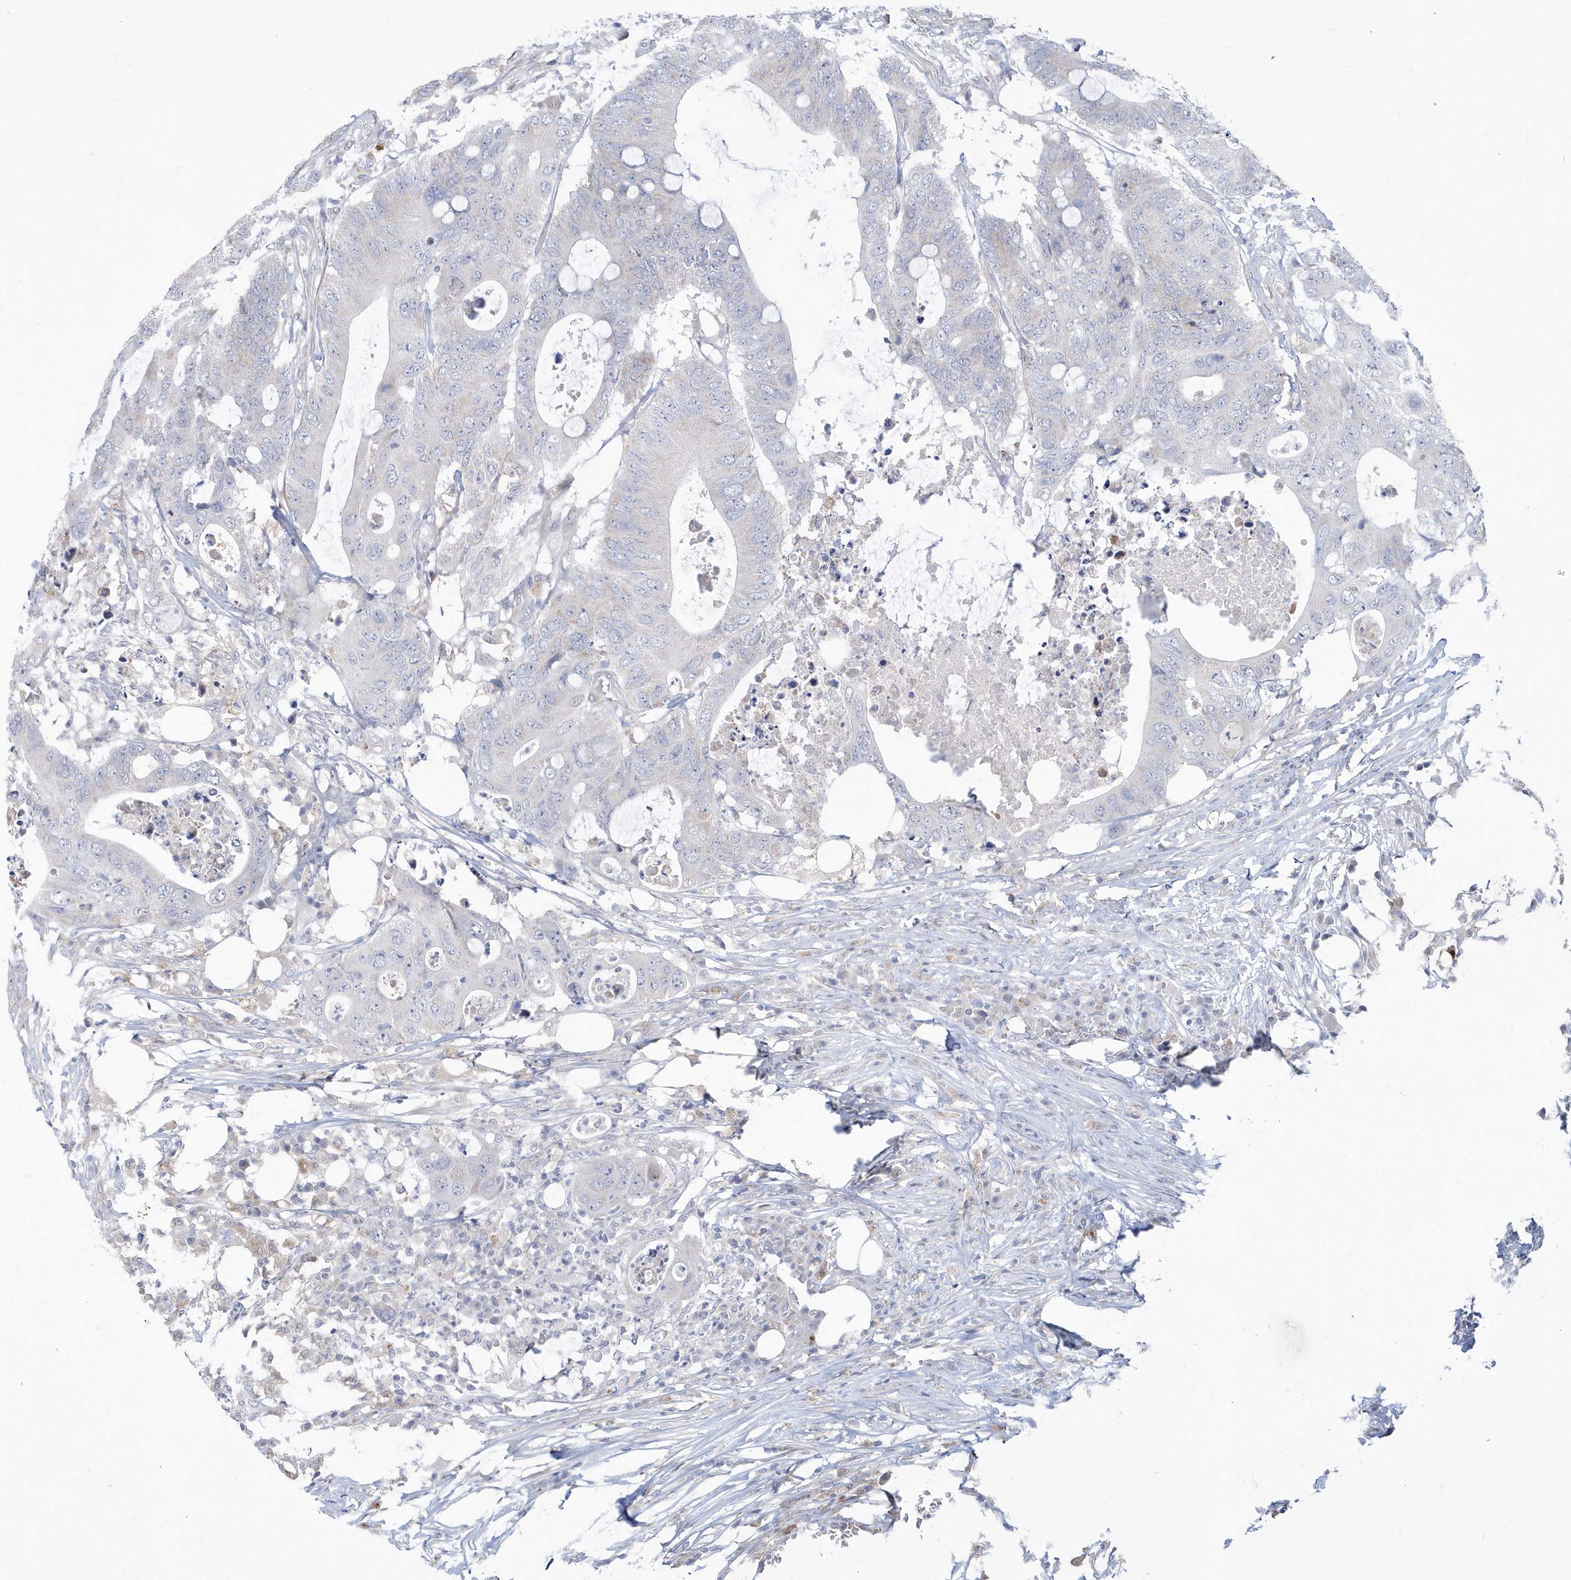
{"staining": {"intensity": "negative", "quantity": "none", "location": "none"}, "tissue": "colorectal cancer", "cell_type": "Tumor cells", "image_type": "cancer", "snomed": [{"axis": "morphology", "description": "Adenocarcinoma, NOS"}, {"axis": "topography", "description": "Colon"}], "caption": "IHC of colorectal cancer (adenocarcinoma) shows no staining in tumor cells.", "gene": "TSPEAR", "patient": {"sex": "male", "age": 71}}